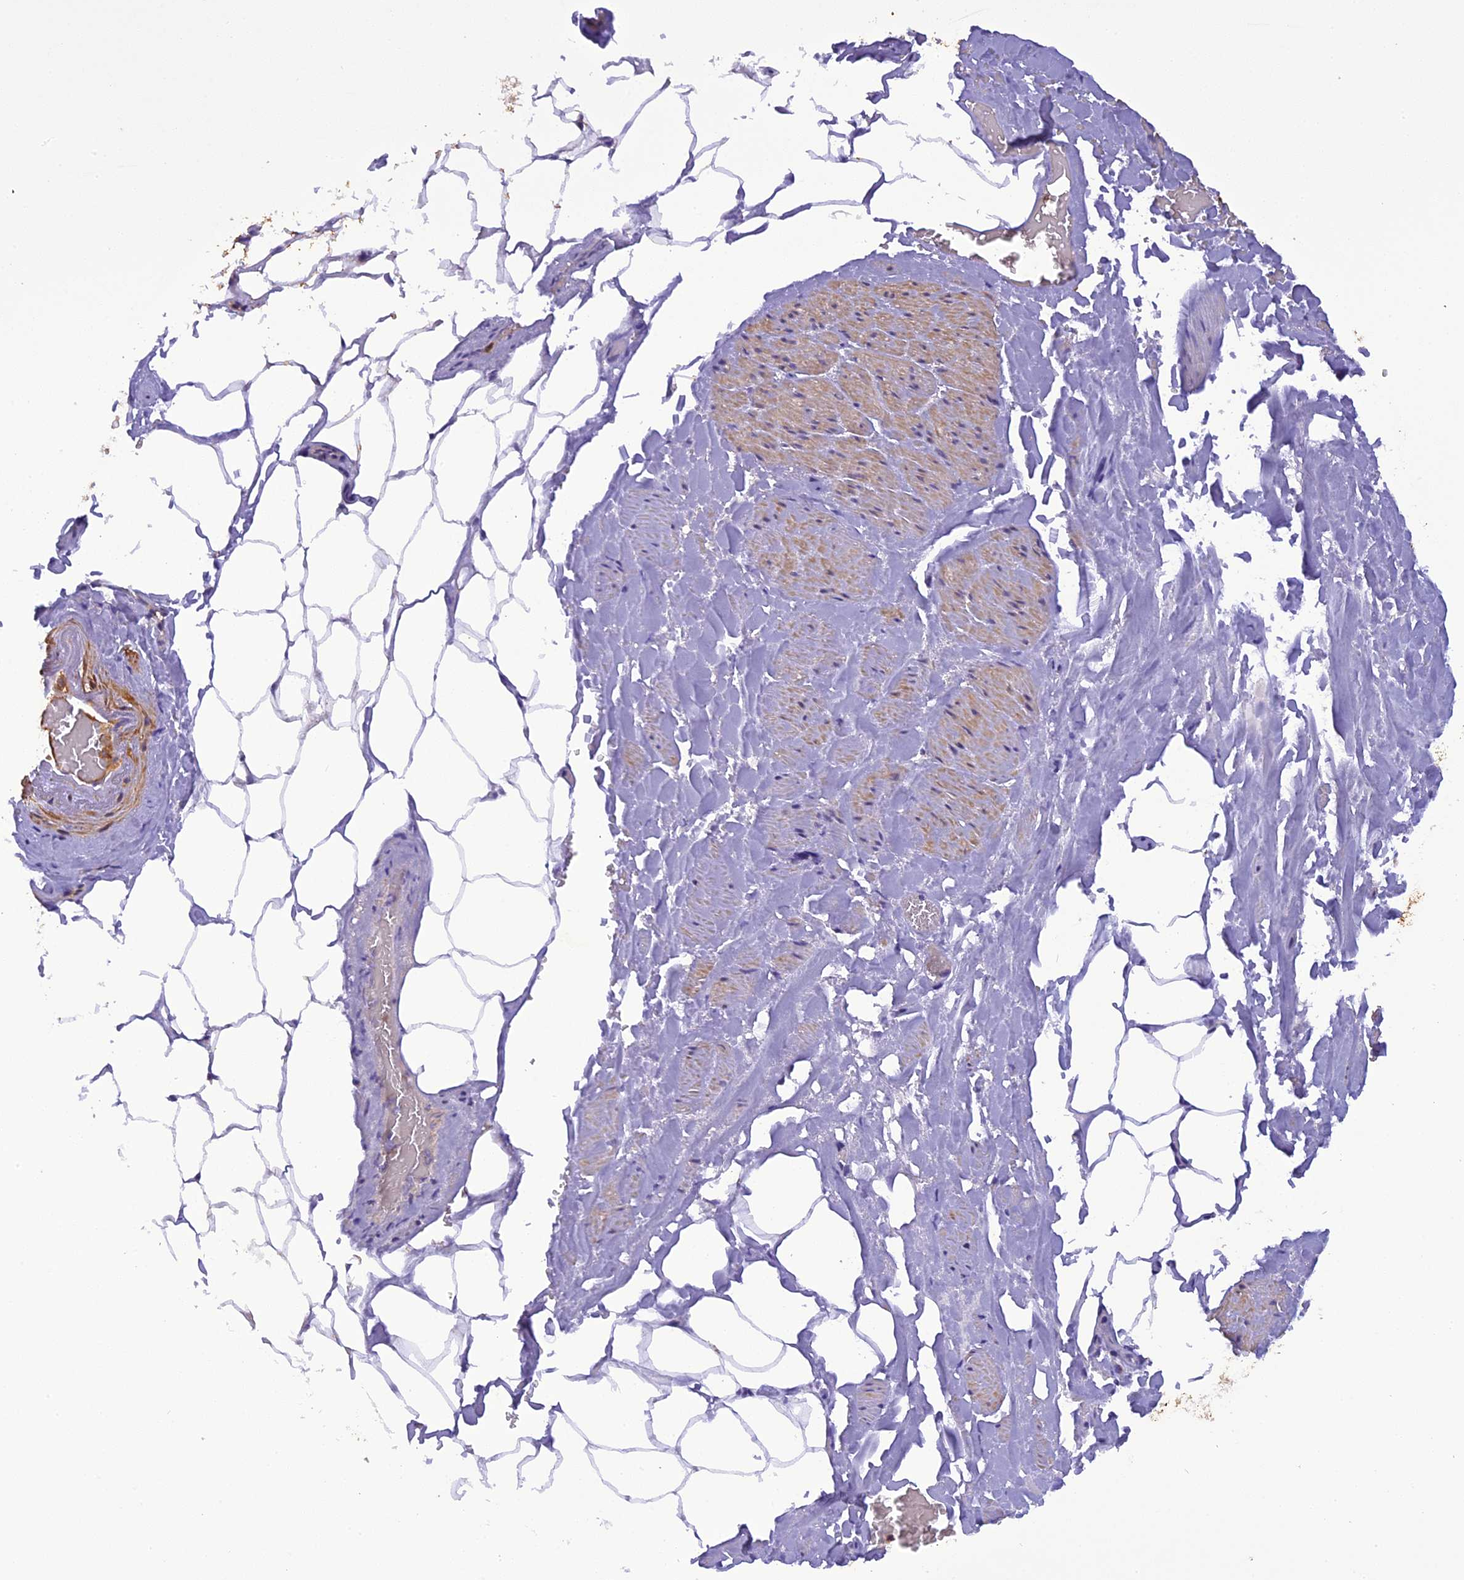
{"staining": {"intensity": "negative", "quantity": "none", "location": "none"}, "tissue": "adipose tissue", "cell_type": "Adipocytes", "image_type": "normal", "snomed": [{"axis": "morphology", "description": "Normal tissue, NOS"}, {"axis": "morphology", "description": "Adenocarcinoma, Low grade"}, {"axis": "topography", "description": "Prostate"}, {"axis": "topography", "description": "Peripheral nerve tissue"}], "caption": "IHC histopathology image of benign adipose tissue stained for a protein (brown), which displays no staining in adipocytes.", "gene": "STOML1", "patient": {"sex": "male", "age": 63}}